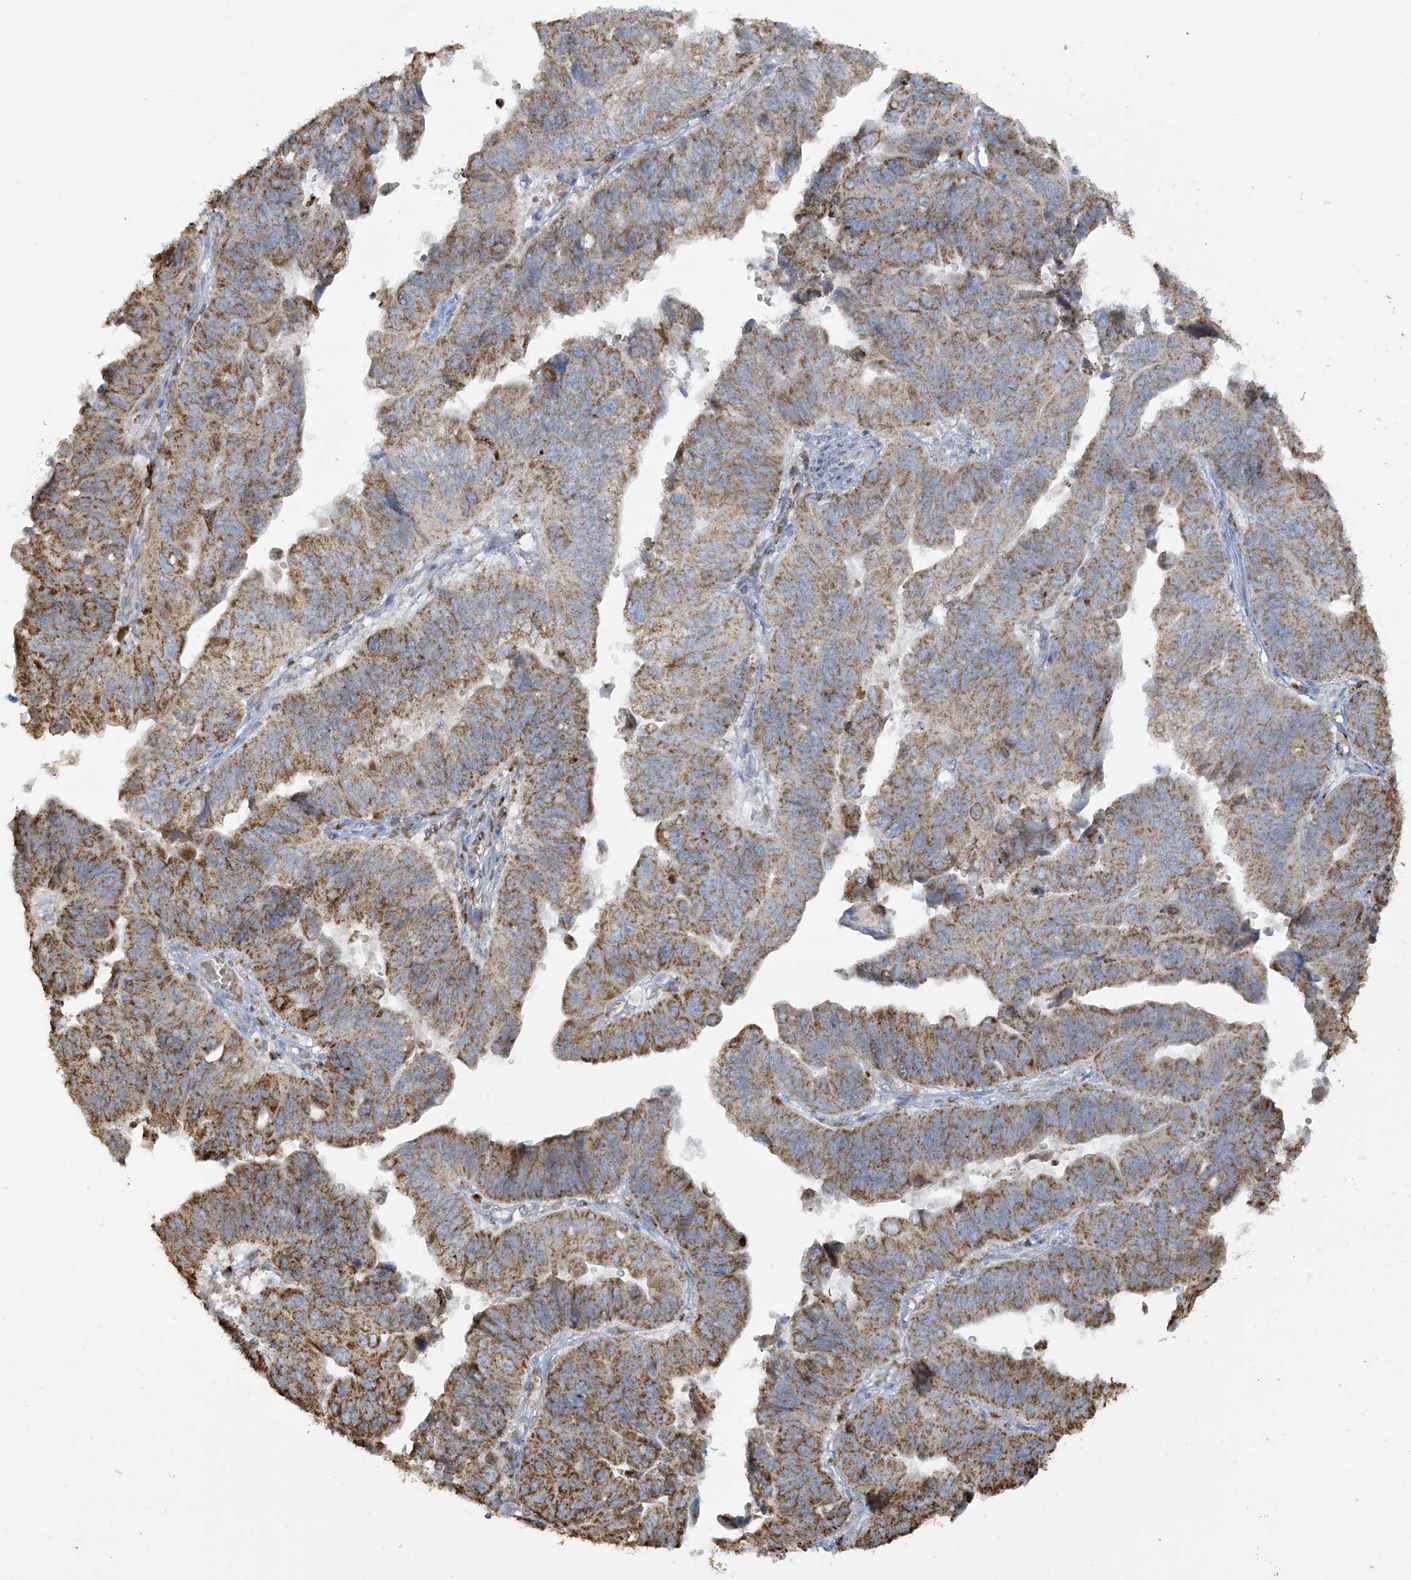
{"staining": {"intensity": "moderate", "quantity": ">75%", "location": "cytoplasmic/membranous"}, "tissue": "stomach cancer", "cell_type": "Tumor cells", "image_type": "cancer", "snomed": [{"axis": "morphology", "description": "Adenocarcinoma, NOS"}, {"axis": "topography", "description": "Stomach"}], "caption": "Protein expression analysis of human stomach cancer reveals moderate cytoplasmic/membranous positivity in approximately >75% of tumor cells.", "gene": "AGA", "patient": {"sex": "male", "age": 59}}